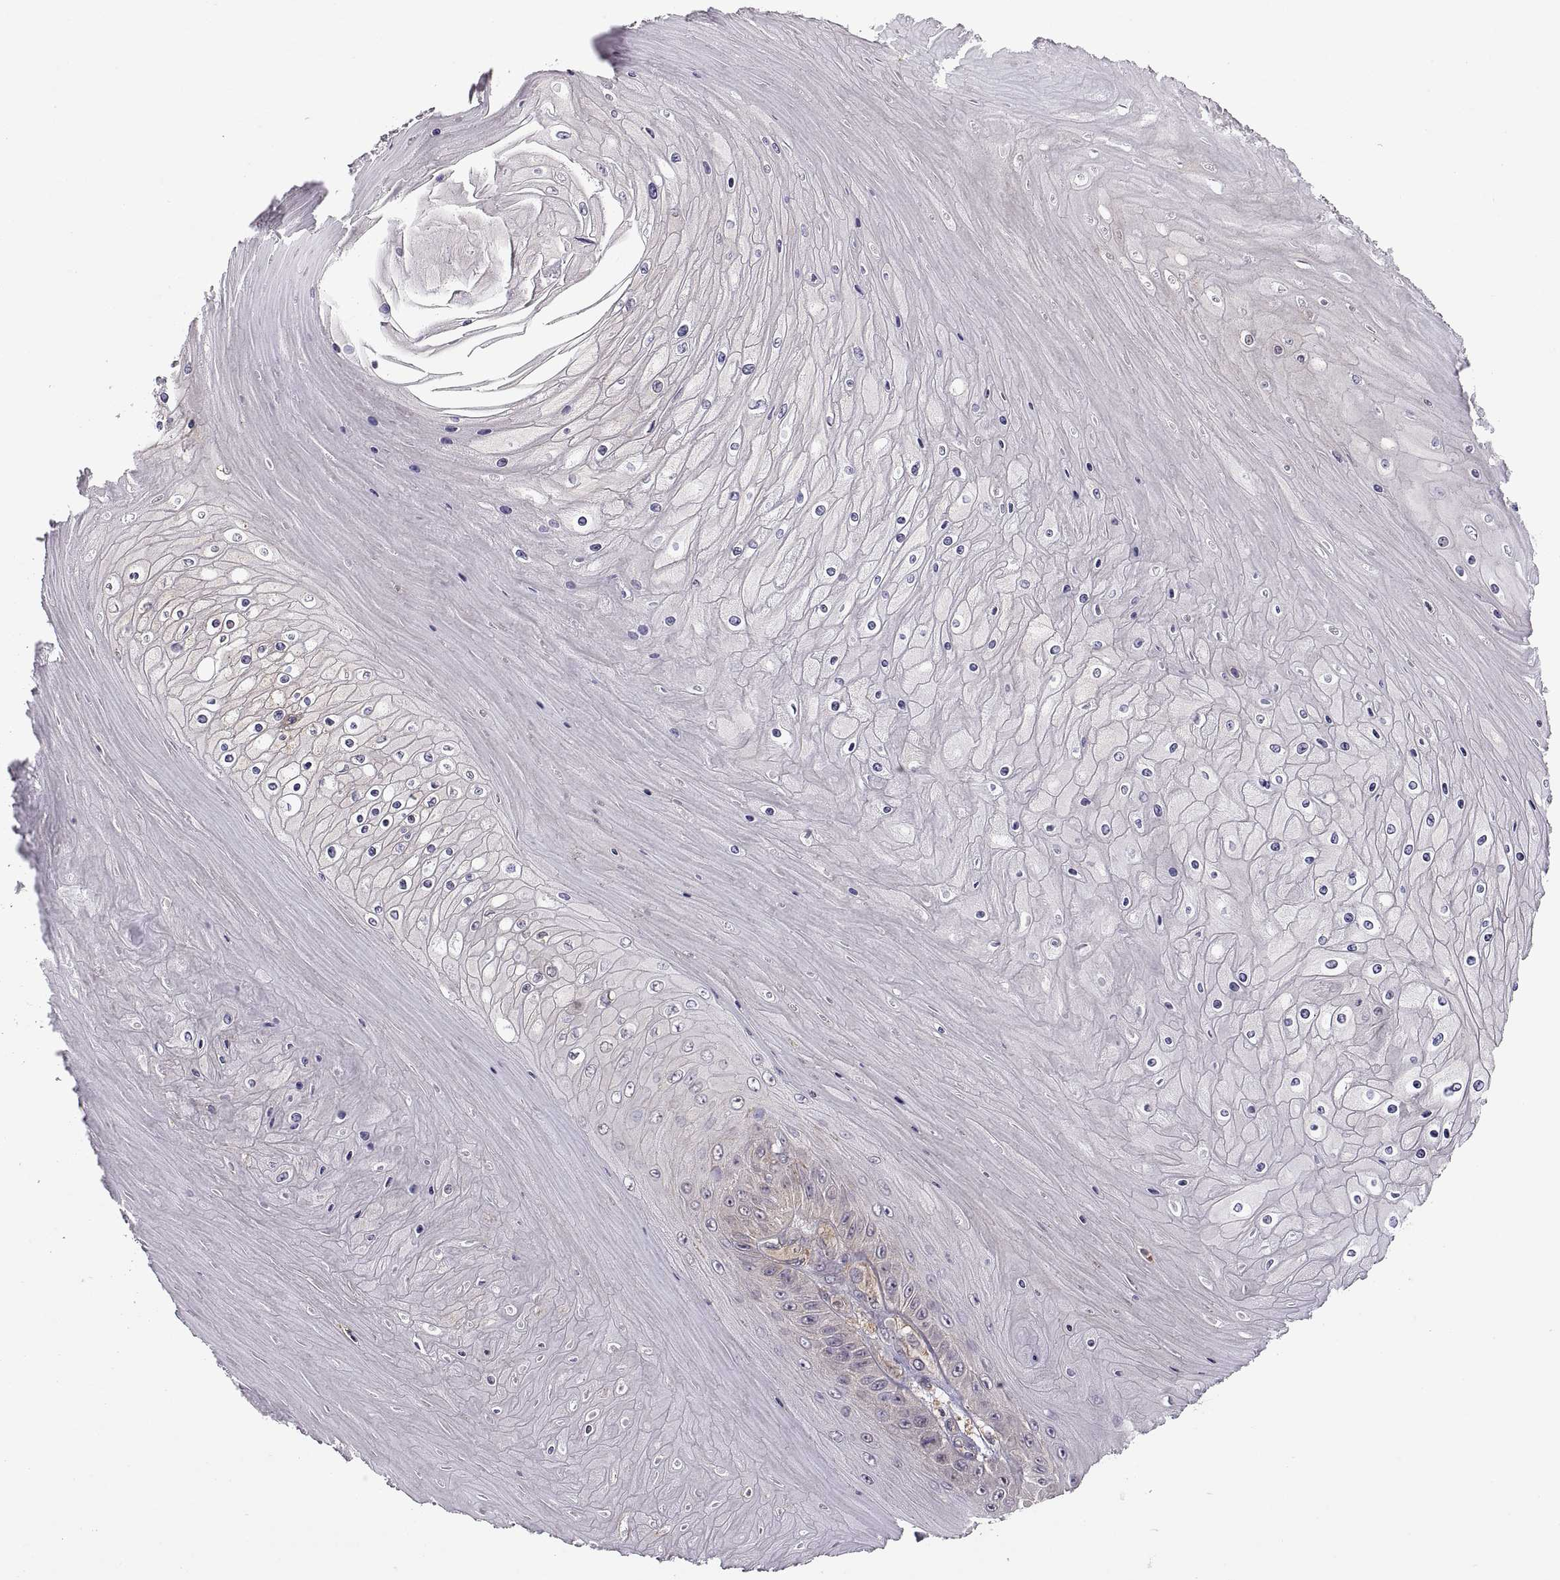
{"staining": {"intensity": "negative", "quantity": "none", "location": "none"}, "tissue": "skin cancer", "cell_type": "Tumor cells", "image_type": "cancer", "snomed": [{"axis": "morphology", "description": "Squamous cell carcinoma, NOS"}, {"axis": "topography", "description": "Skin"}], "caption": "Immunohistochemistry histopathology image of human skin squamous cell carcinoma stained for a protein (brown), which shows no positivity in tumor cells.", "gene": "NMNAT2", "patient": {"sex": "male", "age": 62}}